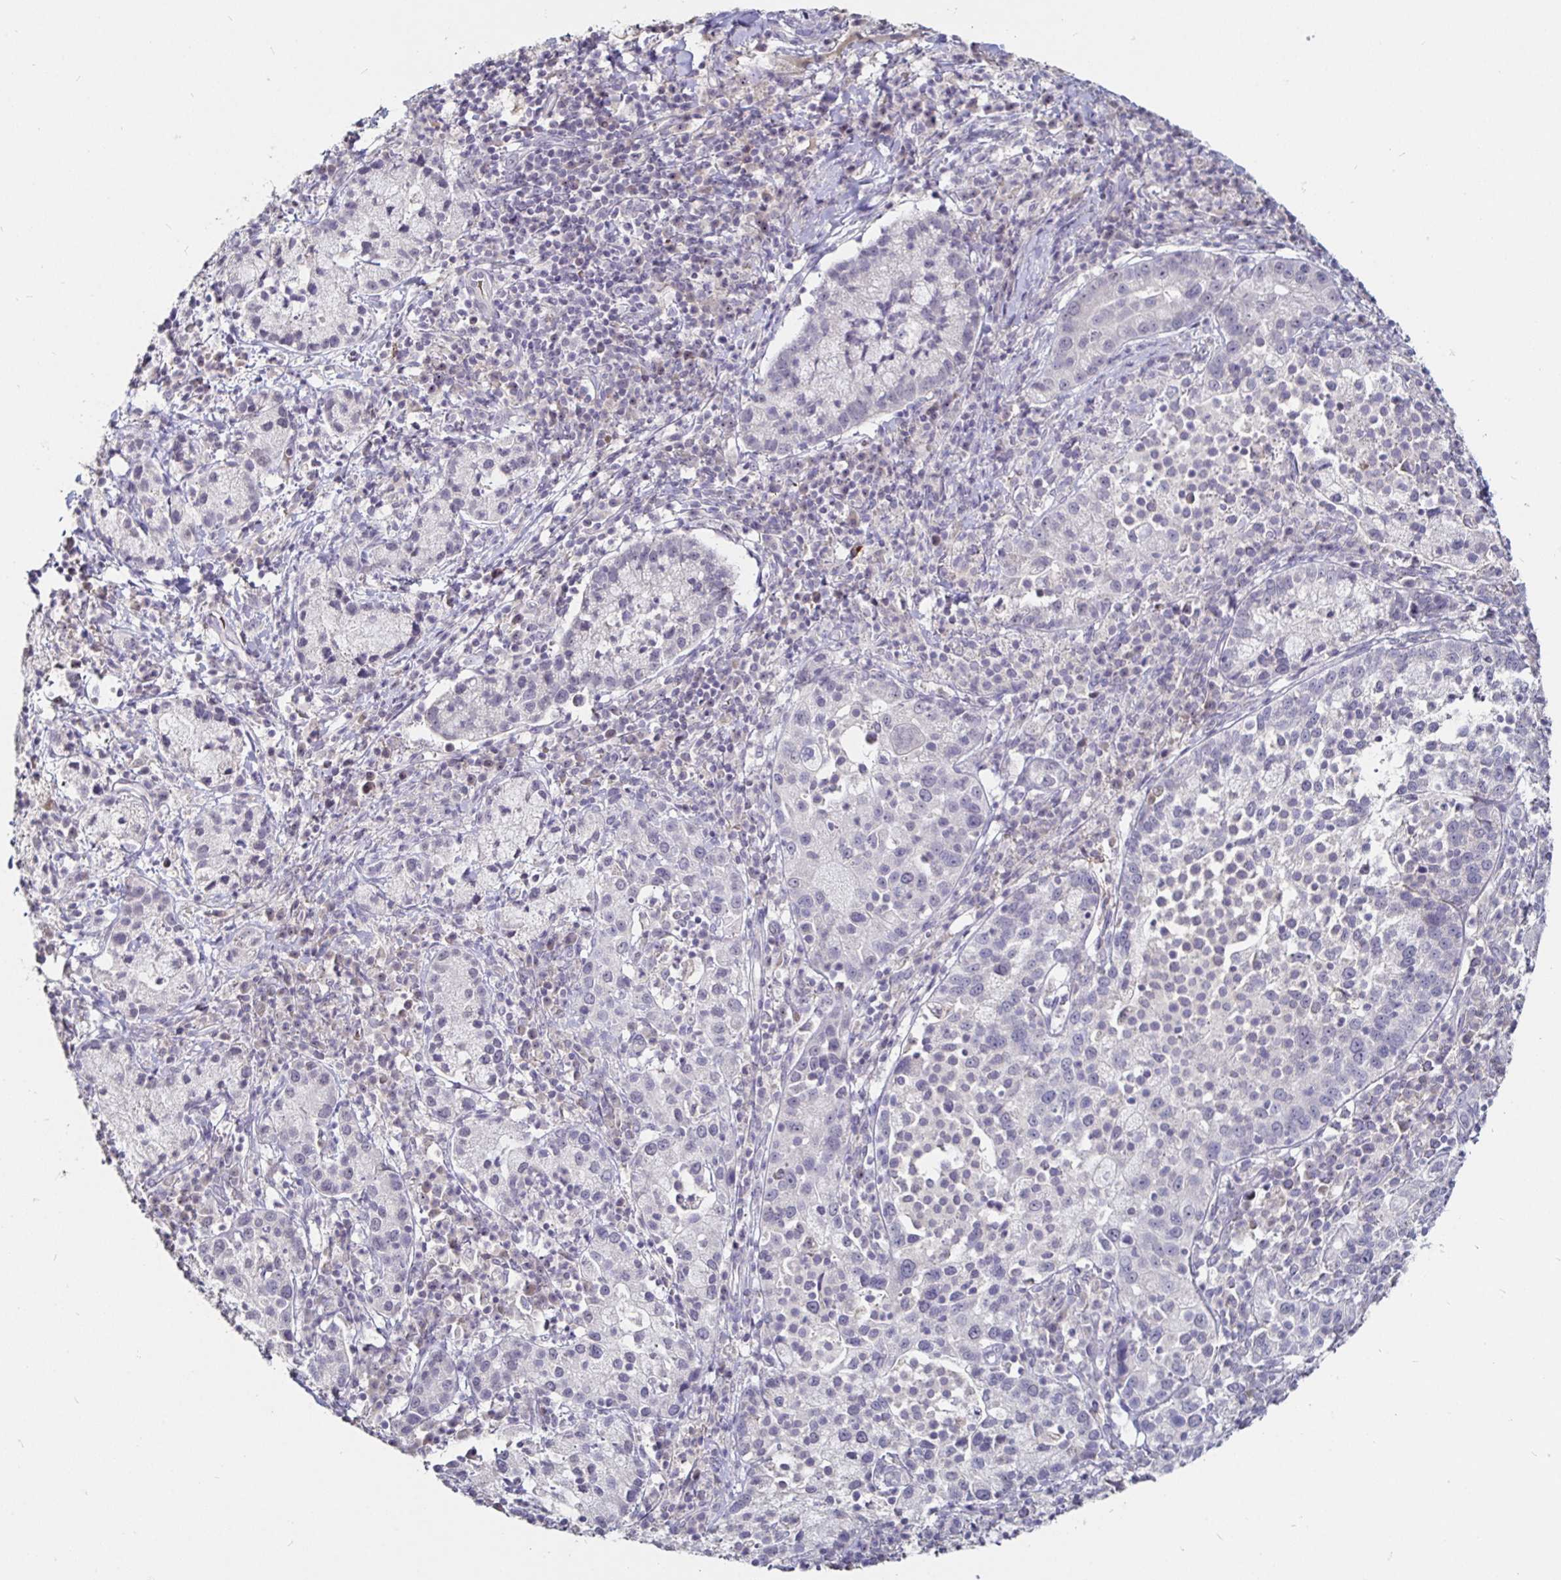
{"staining": {"intensity": "negative", "quantity": "none", "location": "none"}, "tissue": "cervical cancer", "cell_type": "Tumor cells", "image_type": "cancer", "snomed": [{"axis": "morphology", "description": "Normal tissue, NOS"}, {"axis": "morphology", "description": "Adenocarcinoma, NOS"}, {"axis": "topography", "description": "Cervix"}], "caption": "This is an immunohistochemistry (IHC) image of human cervical adenocarcinoma. There is no staining in tumor cells.", "gene": "FAIM2", "patient": {"sex": "female", "age": 44}}